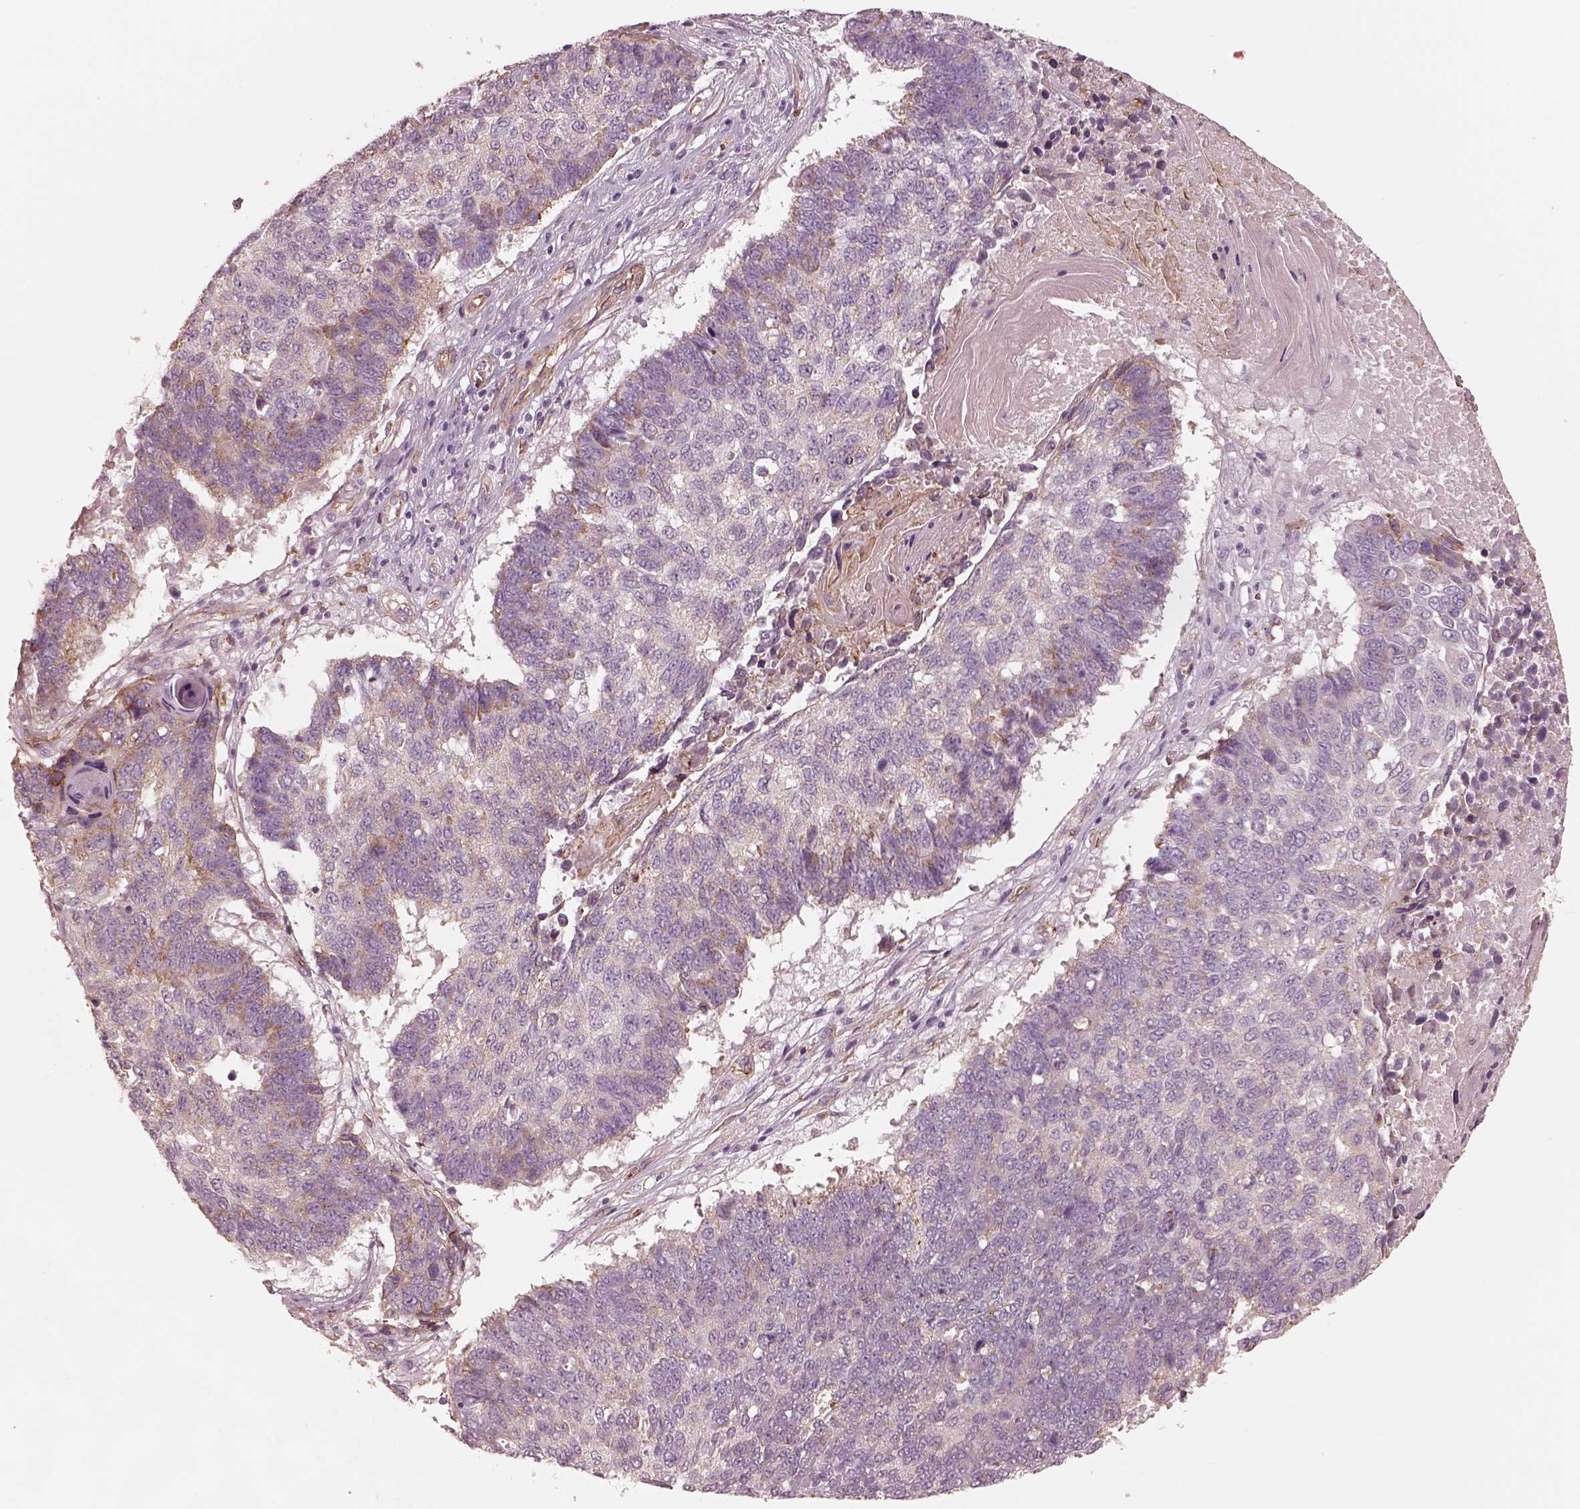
{"staining": {"intensity": "weak", "quantity": "<25%", "location": "cytoplasmic/membranous"}, "tissue": "lung cancer", "cell_type": "Tumor cells", "image_type": "cancer", "snomed": [{"axis": "morphology", "description": "Squamous cell carcinoma, NOS"}, {"axis": "topography", "description": "Lung"}], "caption": "Immunohistochemical staining of lung squamous cell carcinoma shows no significant expression in tumor cells. (Stains: DAB (3,3'-diaminobenzidine) immunohistochemistry (IHC) with hematoxylin counter stain, Microscopy: brightfield microscopy at high magnification).", "gene": "CRYM", "patient": {"sex": "male", "age": 73}}